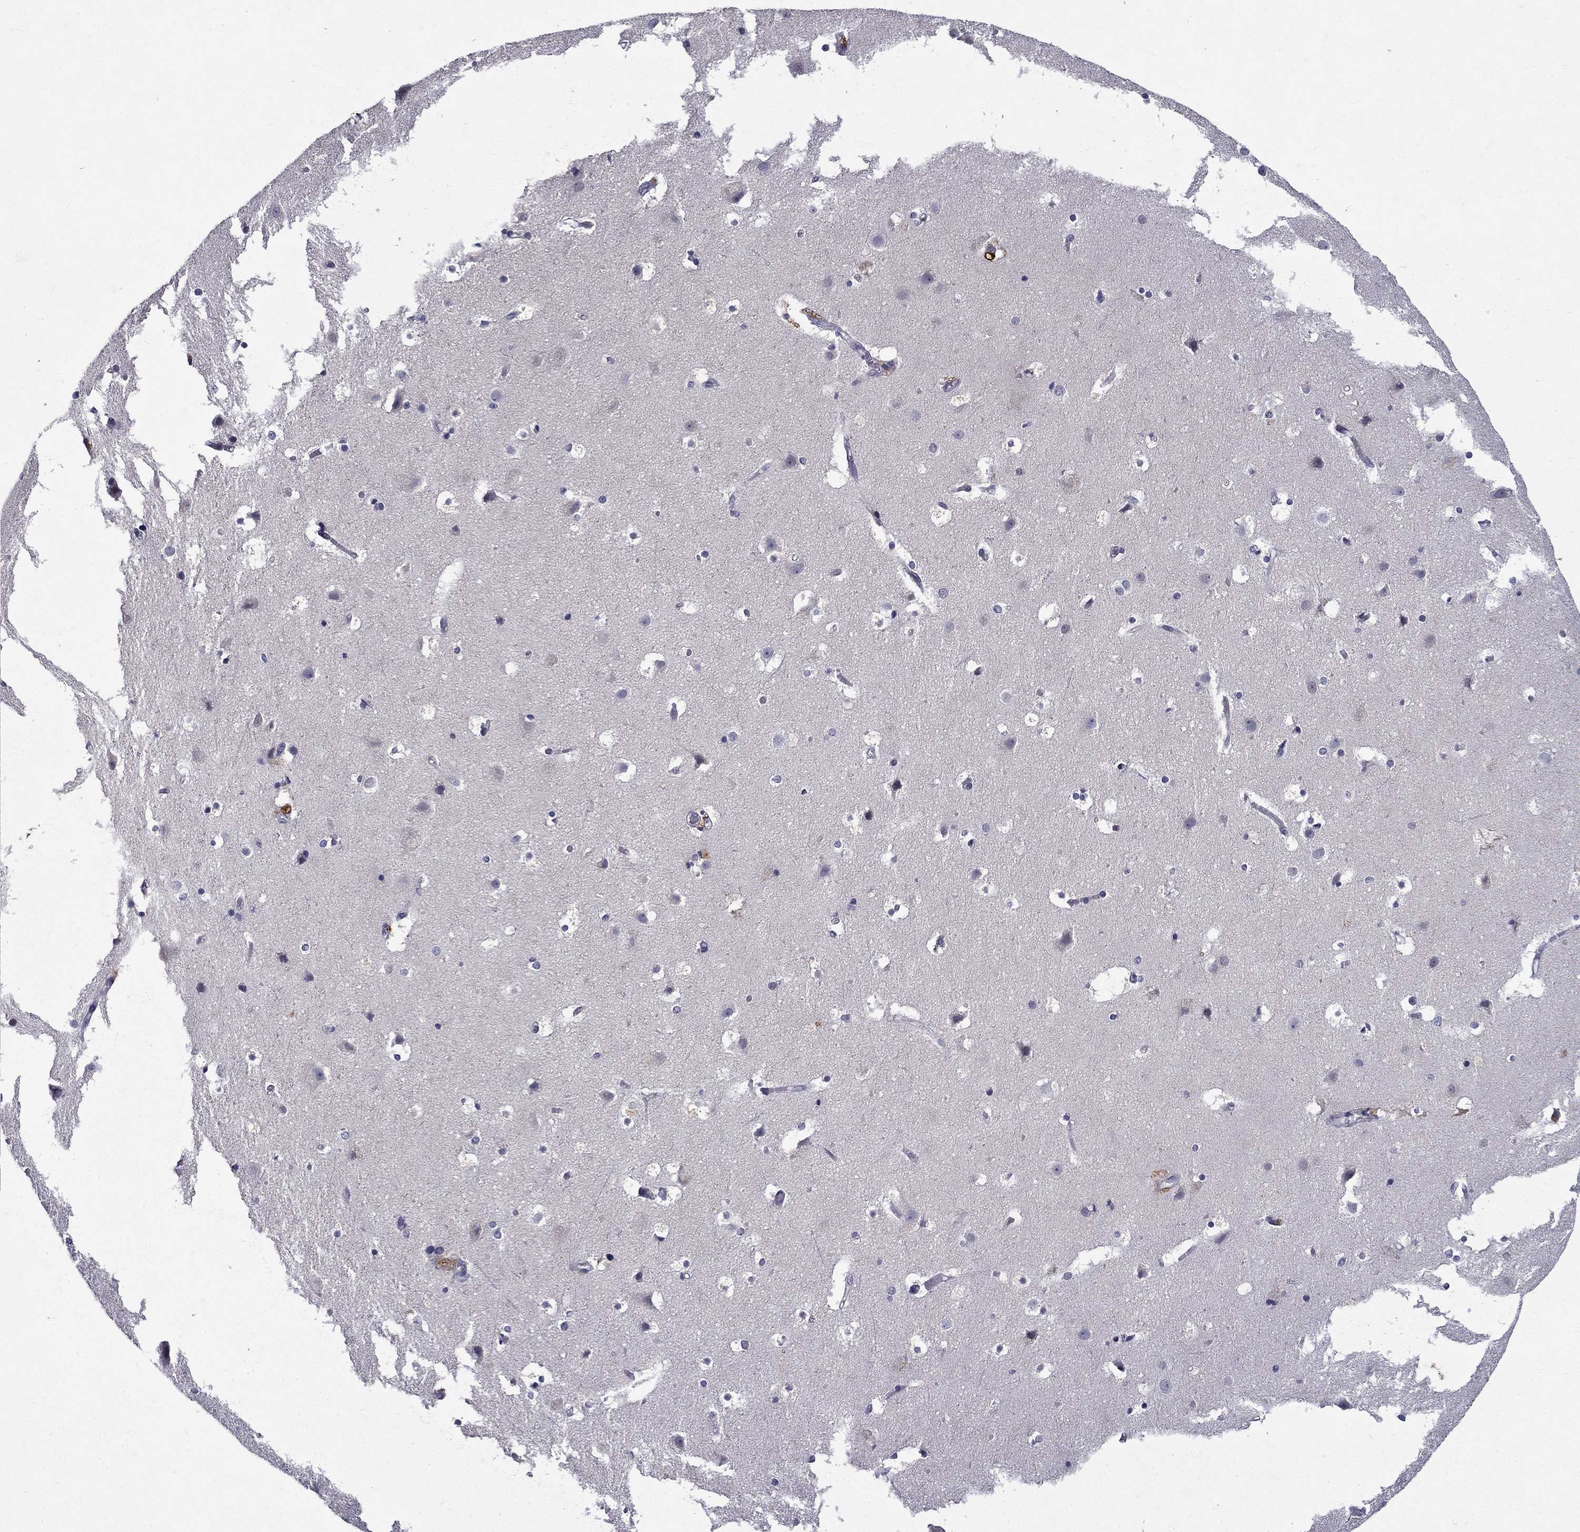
{"staining": {"intensity": "negative", "quantity": "none", "location": "none"}, "tissue": "cerebral cortex", "cell_type": "Endothelial cells", "image_type": "normal", "snomed": [{"axis": "morphology", "description": "Normal tissue, NOS"}, {"axis": "topography", "description": "Cerebral cortex"}], "caption": "Immunohistochemistry photomicrograph of benign cerebral cortex: human cerebral cortex stained with DAB (3,3'-diaminobenzidine) shows no significant protein expression in endothelial cells.", "gene": "STAB2", "patient": {"sex": "female", "age": 52}}